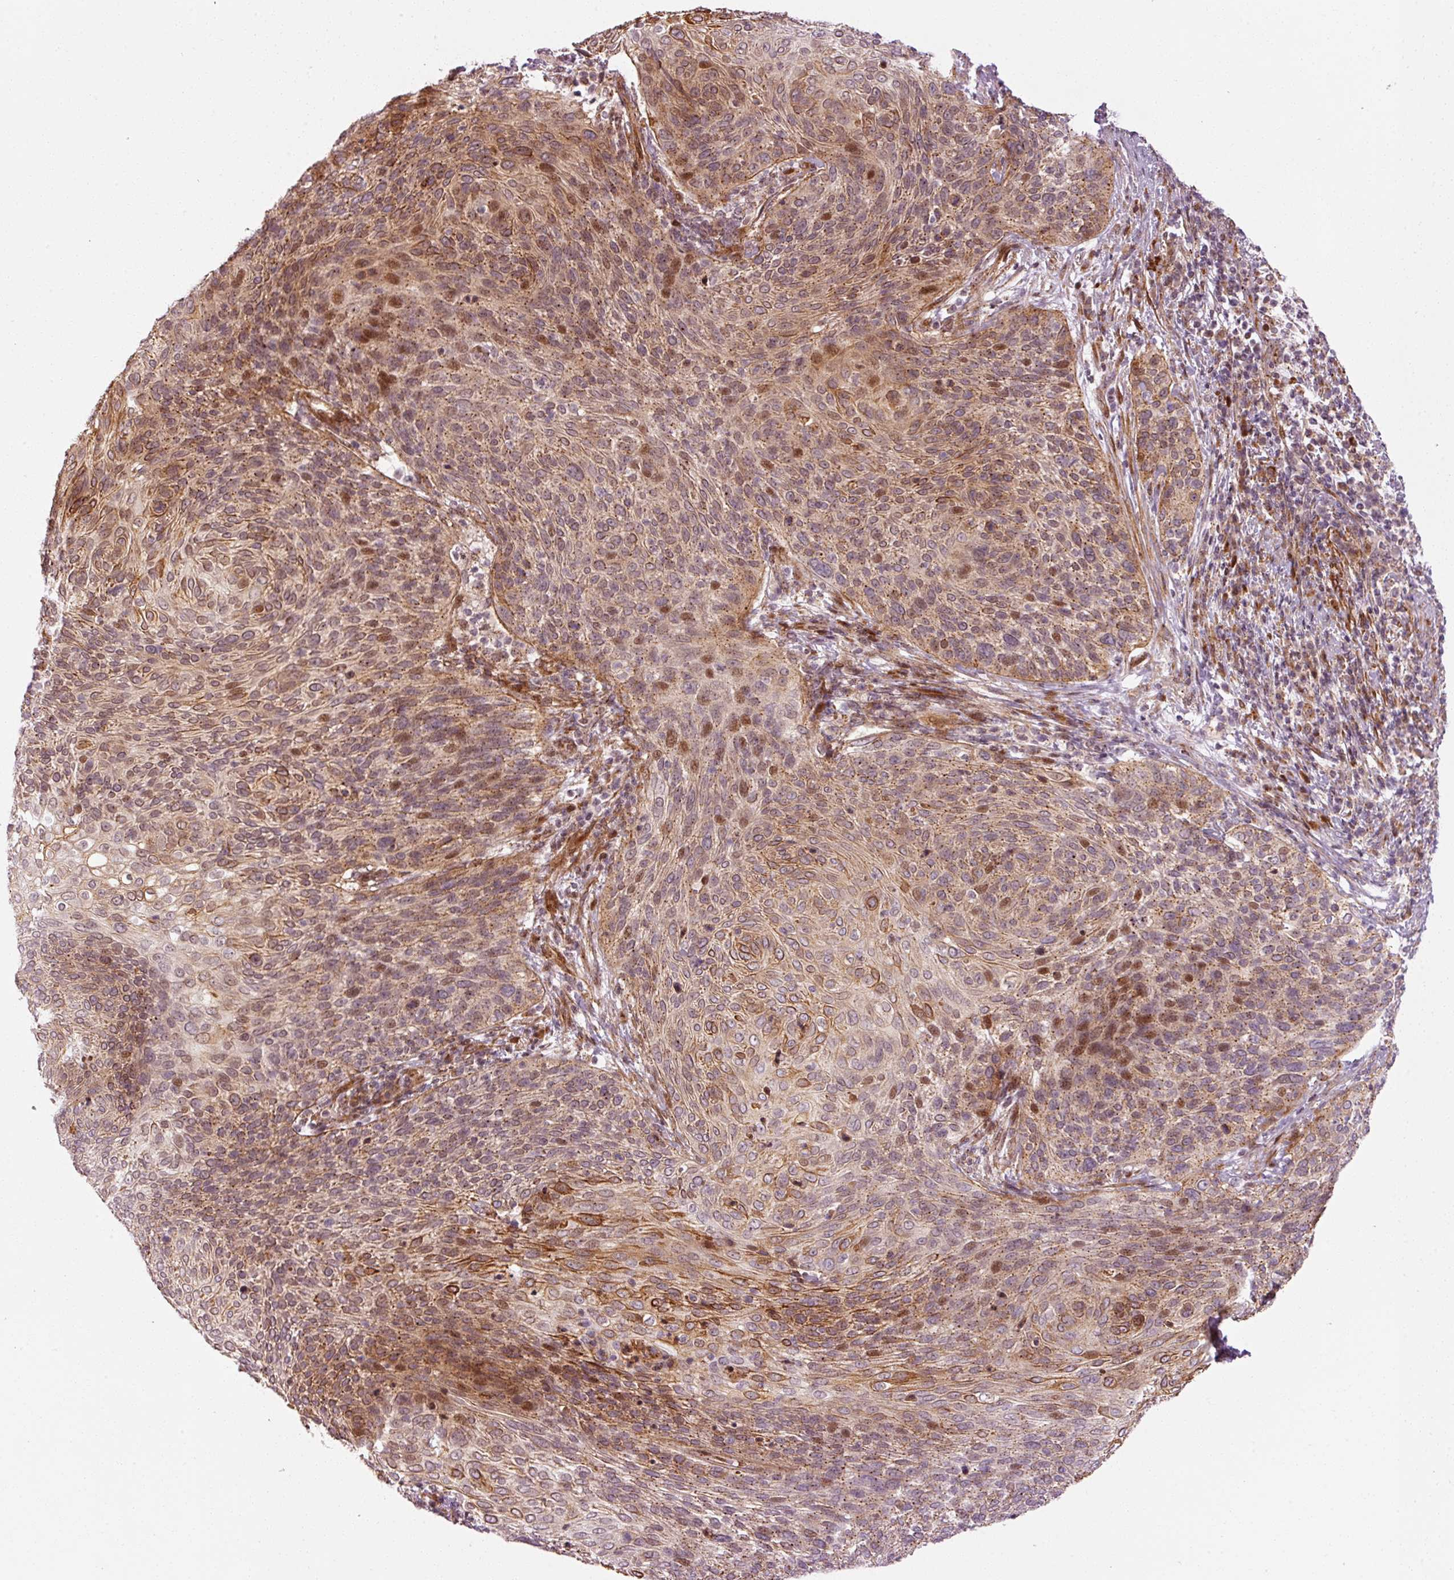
{"staining": {"intensity": "strong", "quantity": ">75%", "location": "cytoplasmic/membranous,nuclear"}, "tissue": "cervical cancer", "cell_type": "Tumor cells", "image_type": "cancer", "snomed": [{"axis": "morphology", "description": "Squamous cell carcinoma, NOS"}, {"axis": "topography", "description": "Cervix"}], "caption": "High-magnification brightfield microscopy of cervical cancer (squamous cell carcinoma) stained with DAB (brown) and counterstained with hematoxylin (blue). tumor cells exhibit strong cytoplasmic/membranous and nuclear positivity is seen in about>75% of cells.", "gene": "ANKRD20A1", "patient": {"sex": "female", "age": 31}}